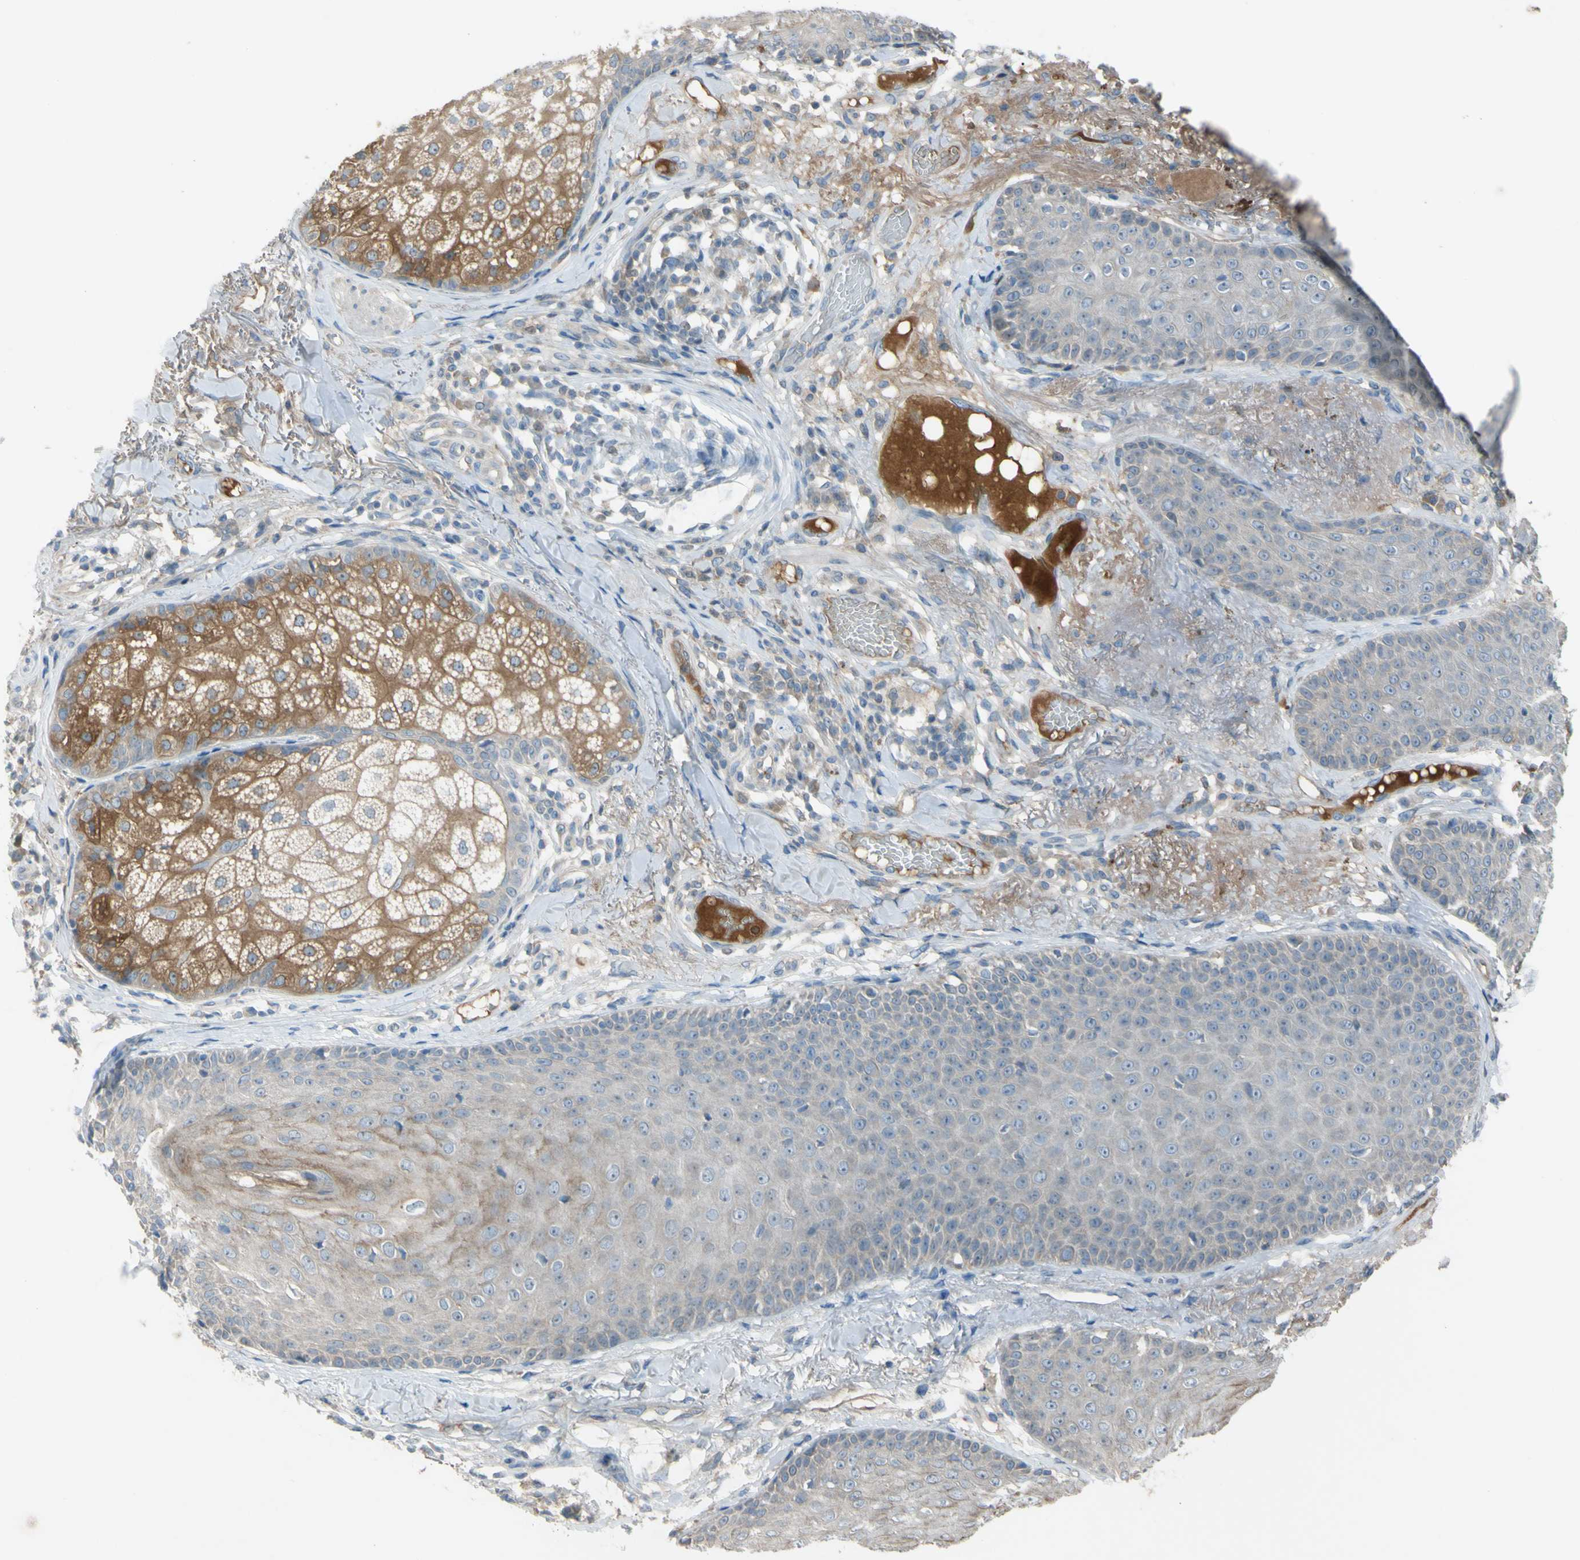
{"staining": {"intensity": "weak", "quantity": "<25%", "location": "cytoplasmic/membranous"}, "tissue": "skin cancer", "cell_type": "Tumor cells", "image_type": "cancer", "snomed": [{"axis": "morphology", "description": "Normal tissue, NOS"}, {"axis": "morphology", "description": "Basal cell carcinoma"}, {"axis": "topography", "description": "Skin"}], "caption": "This is a histopathology image of IHC staining of skin basal cell carcinoma, which shows no expression in tumor cells.", "gene": "ATRN", "patient": {"sex": "male", "age": 52}}